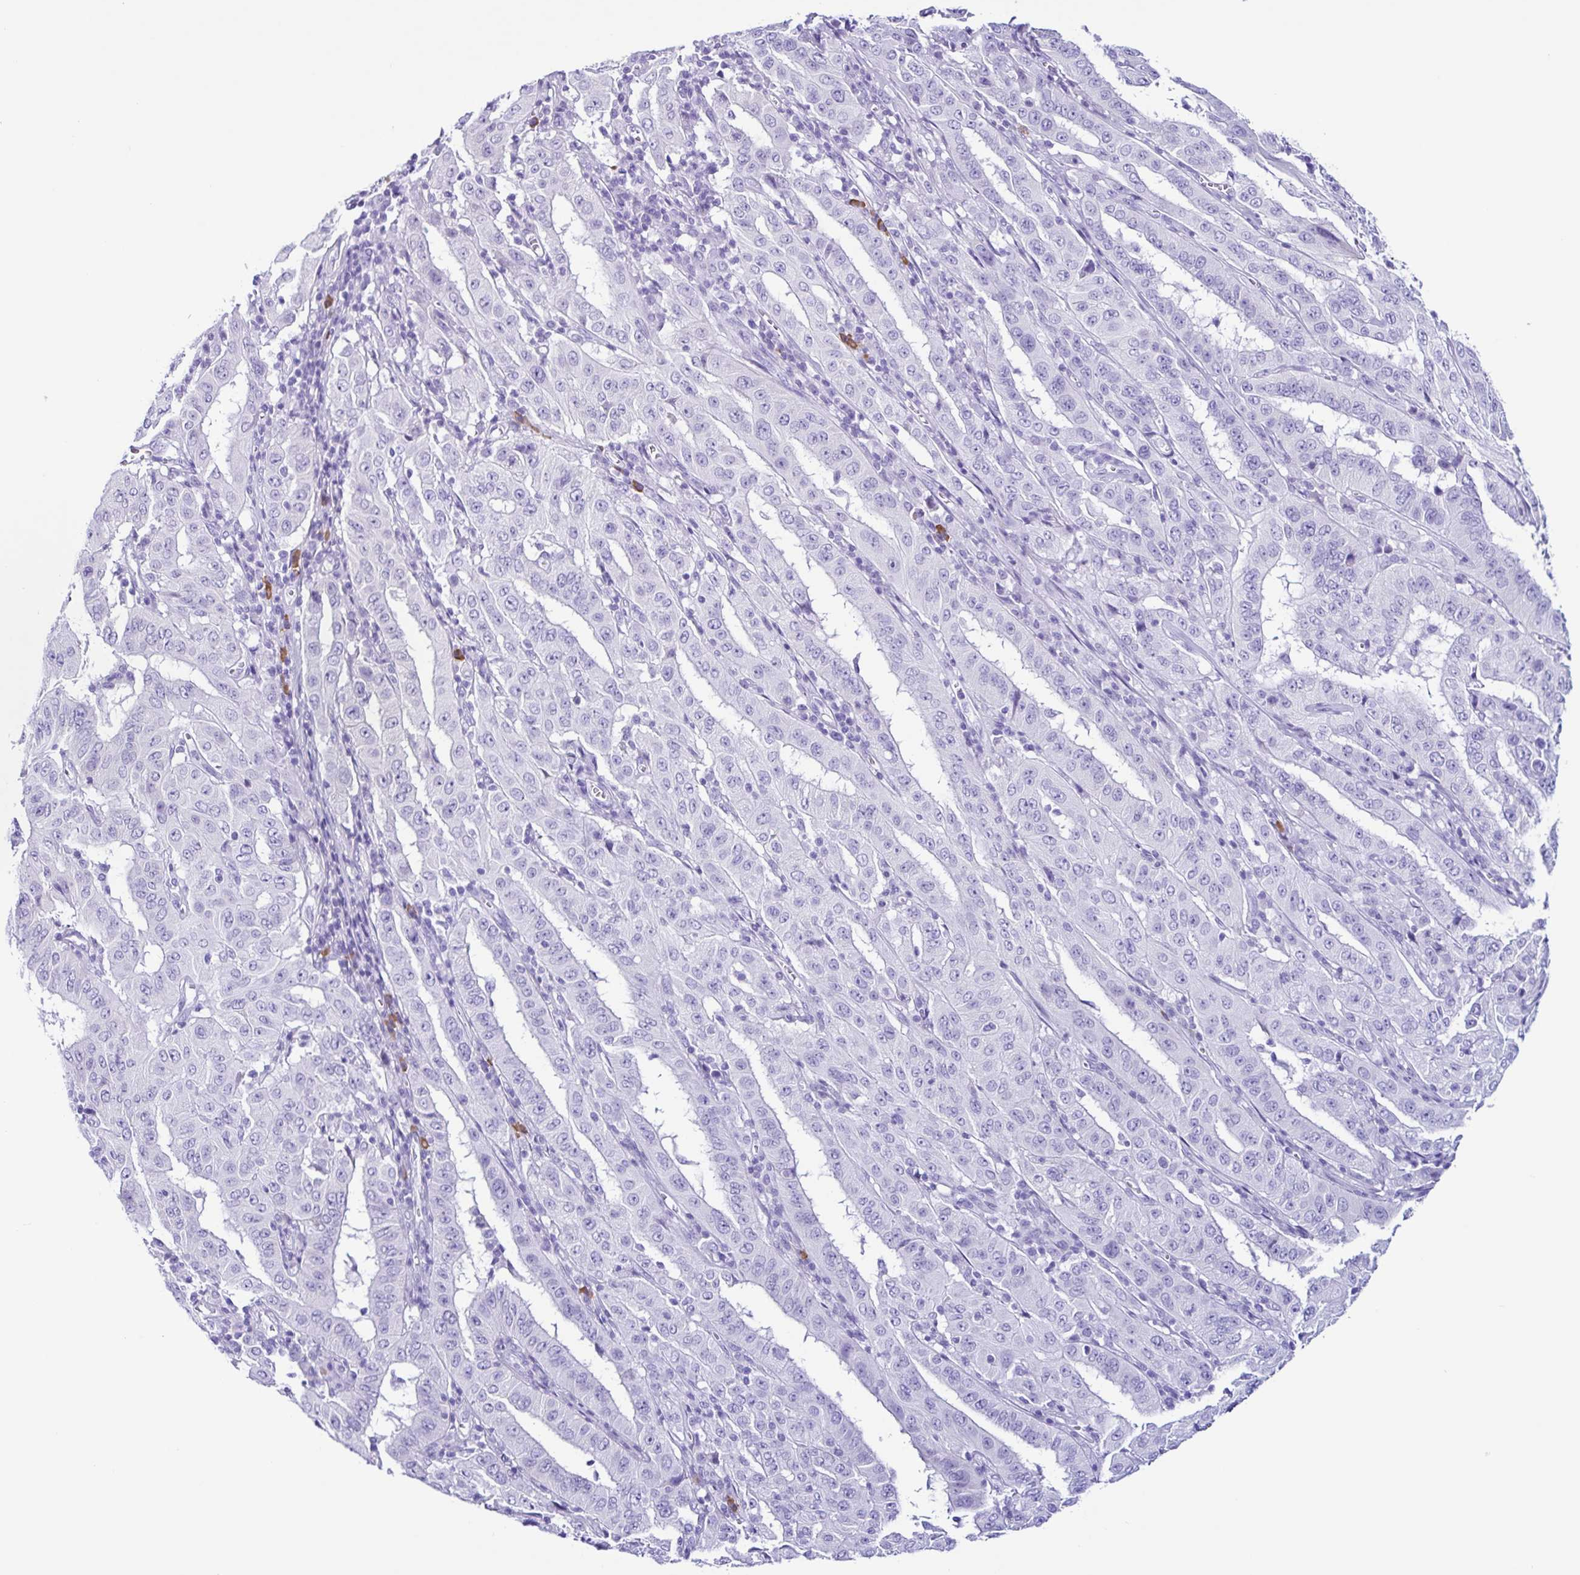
{"staining": {"intensity": "negative", "quantity": "none", "location": "none"}, "tissue": "pancreatic cancer", "cell_type": "Tumor cells", "image_type": "cancer", "snomed": [{"axis": "morphology", "description": "Adenocarcinoma, NOS"}, {"axis": "topography", "description": "Pancreas"}], "caption": "There is no significant positivity in tumor cells of pancreatic cancer (adenocarcinoma). The staining is performed using DAB brown chromogen with nuclei counter-stained in using hematoxylin.", "gene": "PIGF", "patient": {"sex": "male", "age": 63}}